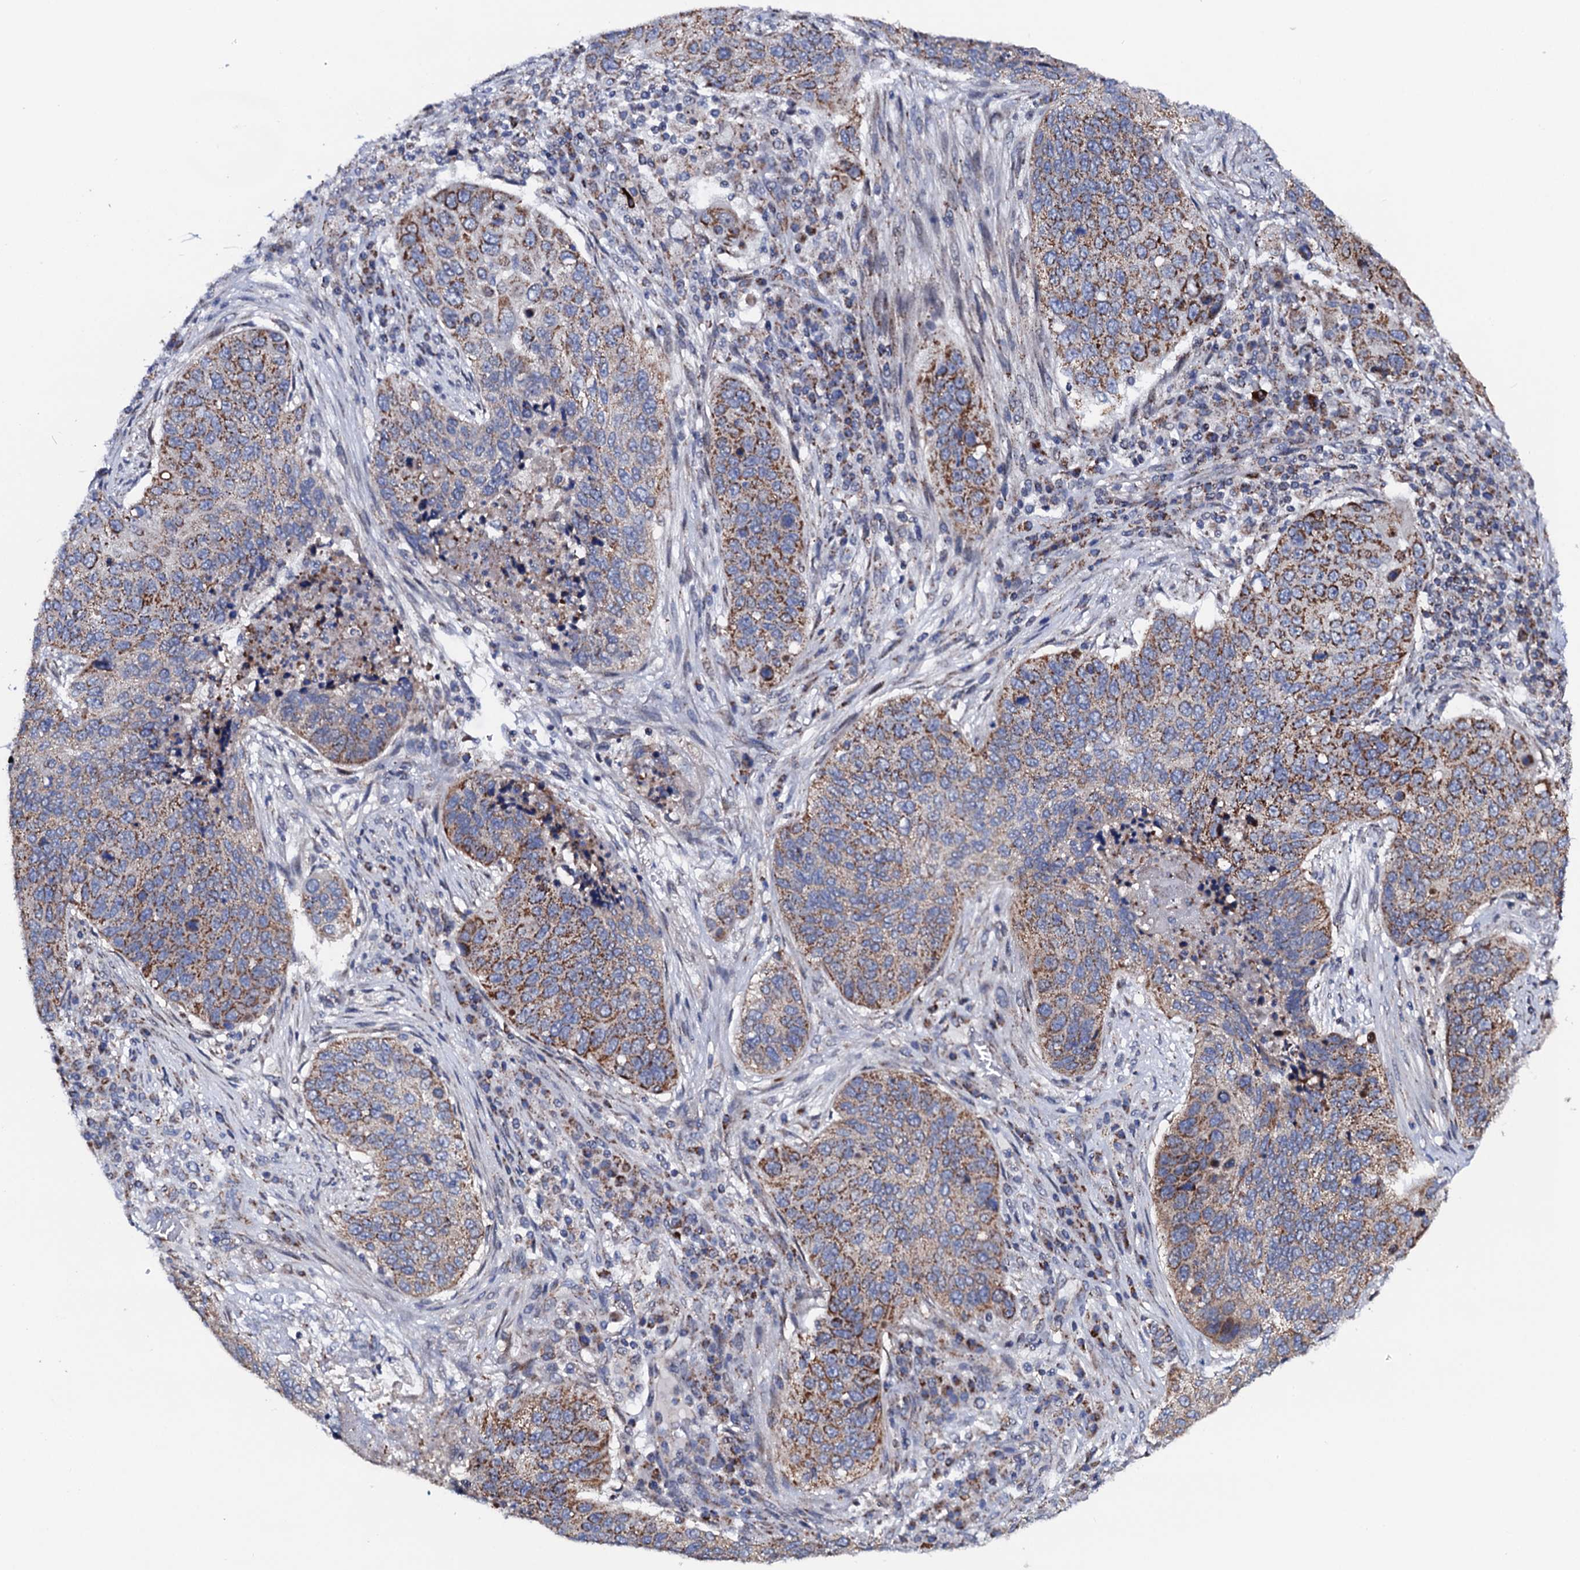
{"staining": {"intensity": "moderate", "quantity": "25%-75%", "location": "cytoplasmic/membranous"}, "tissue": "lung cancer", "cell_type": "Tumor cells", "image_type": "cancer", "snomed": [{"axis": "morphology", "description": "Squamous cell carcinoma, NOS"}, {"axis": "topography", "description": "Lung"}], "caption": "DAB immunohistochemical staining of human squamous cell carcinoma (lung) shows moderate cytoplasmic/membranous protein expression in about 25%-75% of tumor cells.", "gene": "PTCD3", "patient": {"sex": "female", "age": 63}}